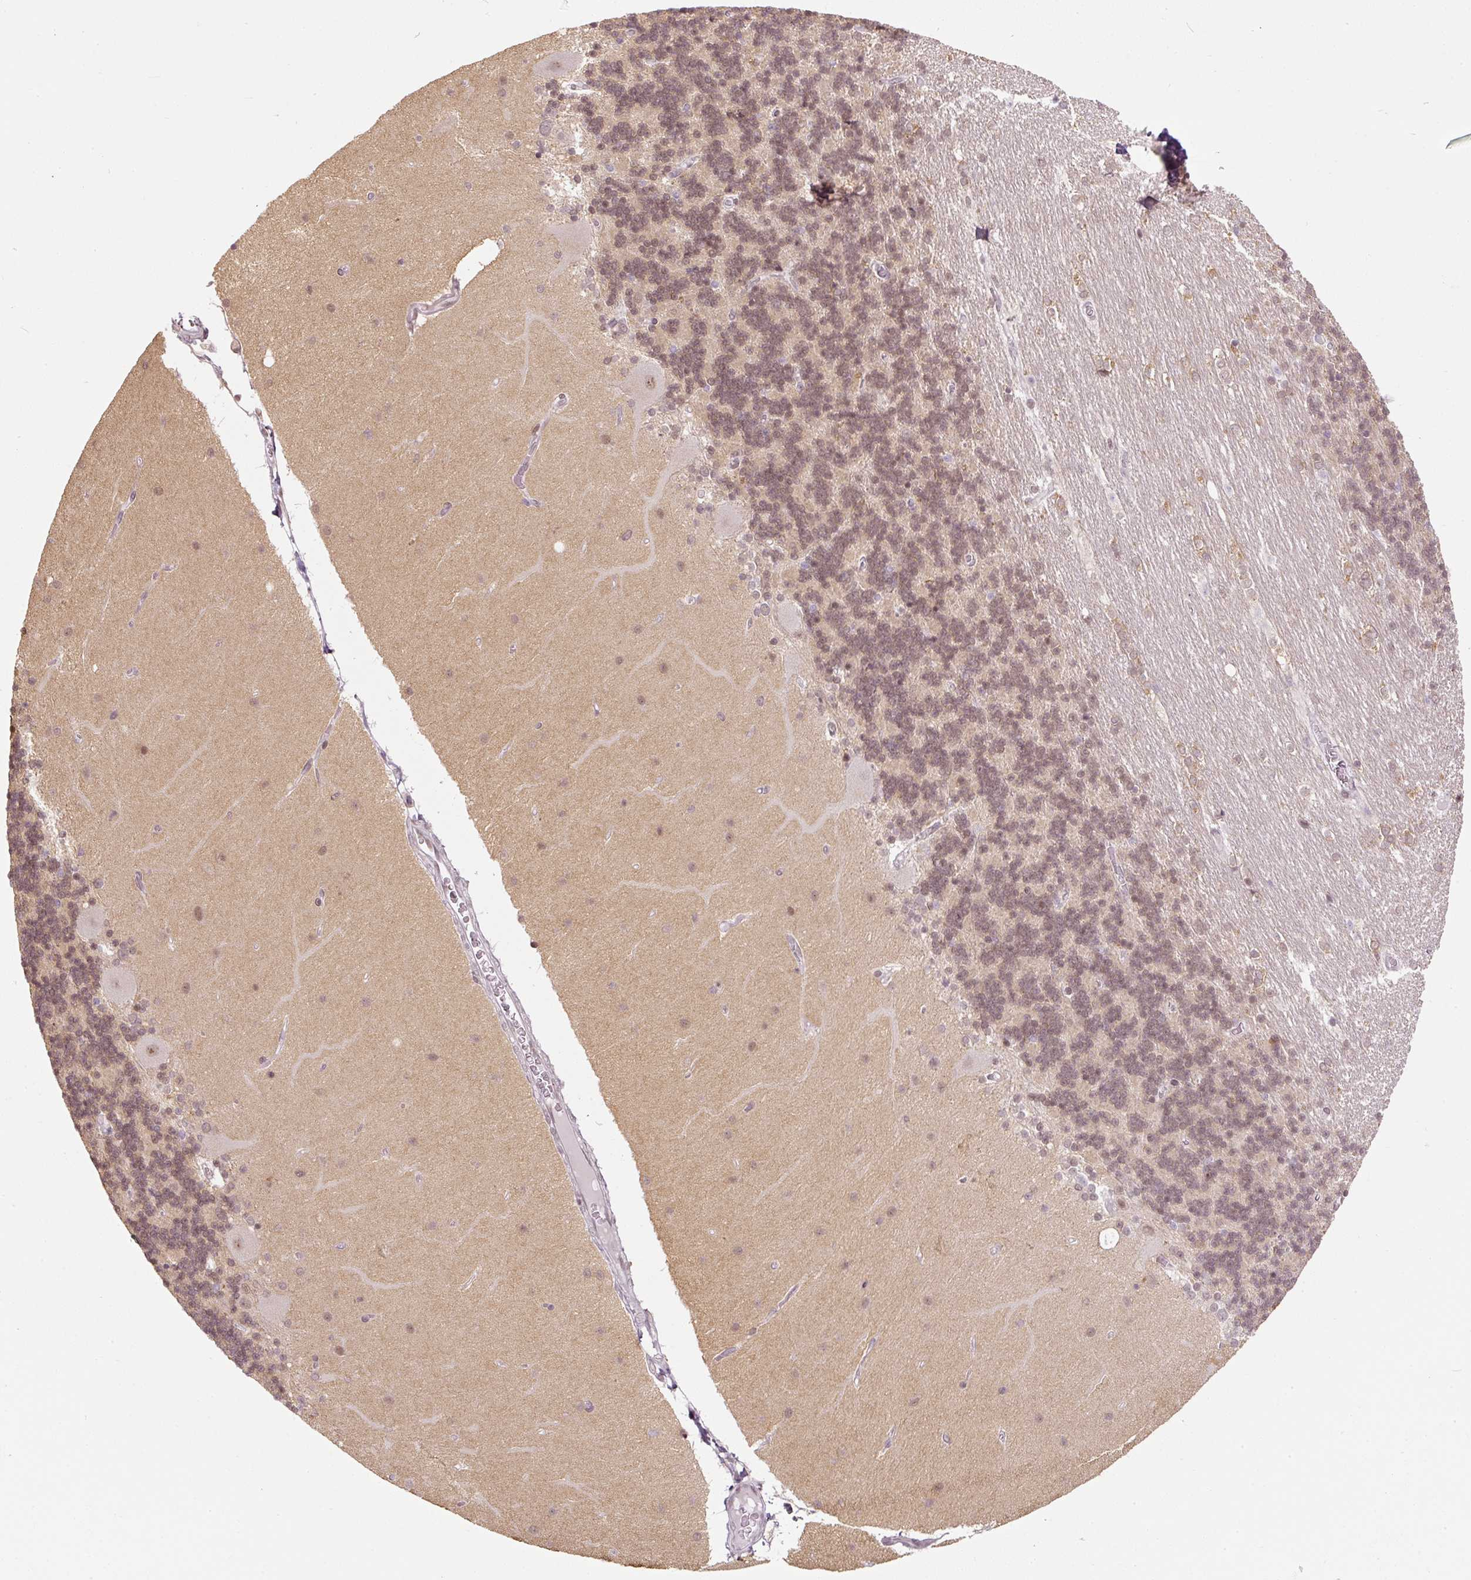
{"staining": {"intensity": "moderate", "quantity": ">75%", "location": "nuclear"}, "tissue": "cerebellum", "cell_type": "Cells in granular layer", "image_type": "normal", "snomed": [{"axis": "morphology", "description": "Normal tissue, NOS"}, {"axis": "topography", "description": "Cerebellum"}], "caption": "The immunohistochemical stain labels moderate nuclear positivity in cells in granular layer of normal cerebellum. The staining was performed using DAB to visualize the protein expression in brown, while the nuclei were stained in blue with hematoxylin (Magnification: 20x).", "gene": "U2AF2", "patient": {"sex": "female", "age": 54}}